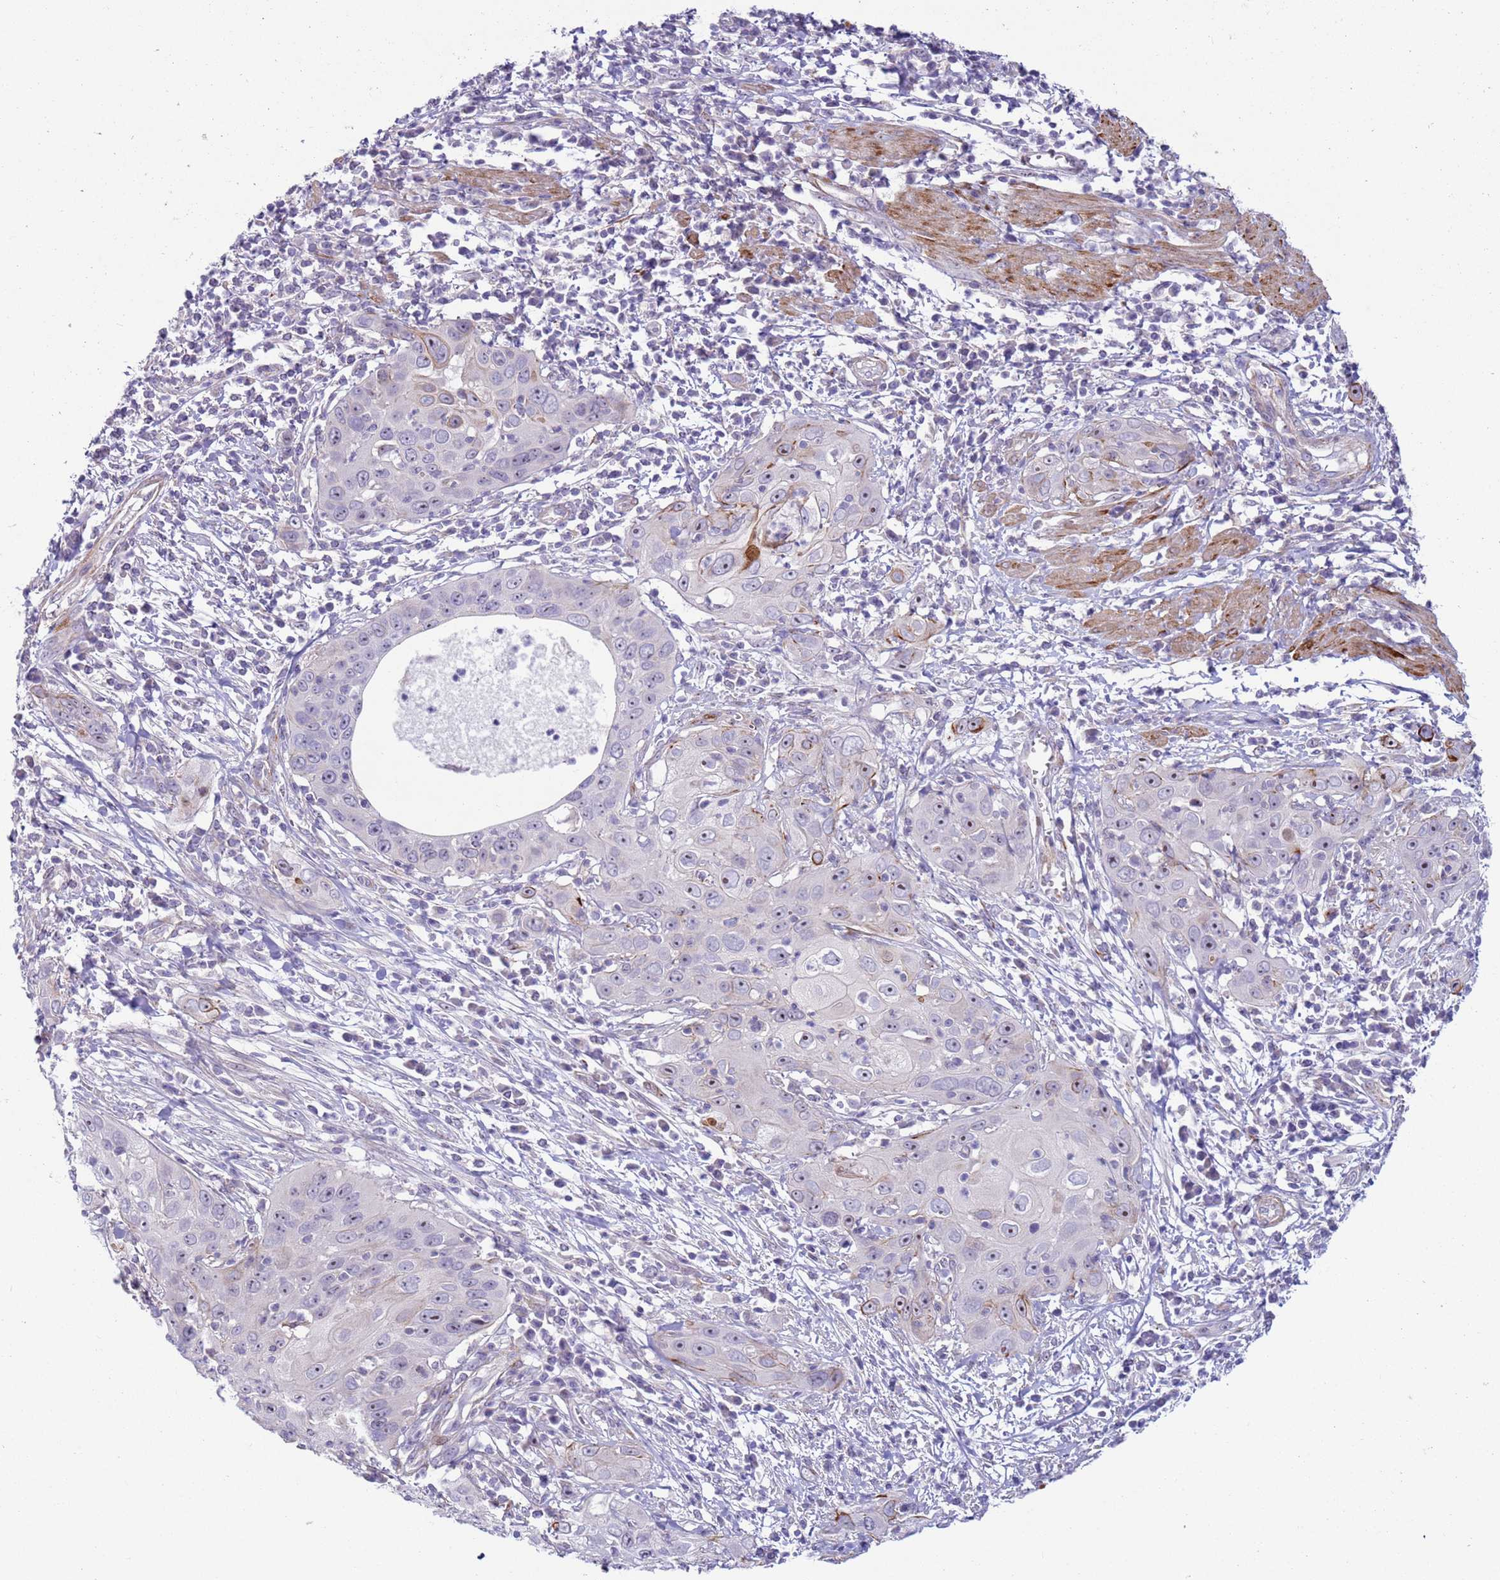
{"staining": {"intensity": "moderate", "quantity": "<25%", "location": "cytoplasmic/membranous,nuclear"}, "tissue": "cervical cancer", "cell_type": "Tumor cells", "image_type": "cancer", "snomed": [{"axis": "morphology", "description": "Squamous cell carcinoma, NOS"}, {"axis": "topography", "description": "Cervix"}], "caption": "The image exhibits immunohistochemical staining of cervical cancer. There is moderate cytoplasmic/membranous and nuclear expression is identified in about <25% of tumor cells.", "gene": "HEATR1", "patient": {"sex": "female", "age": 36}}